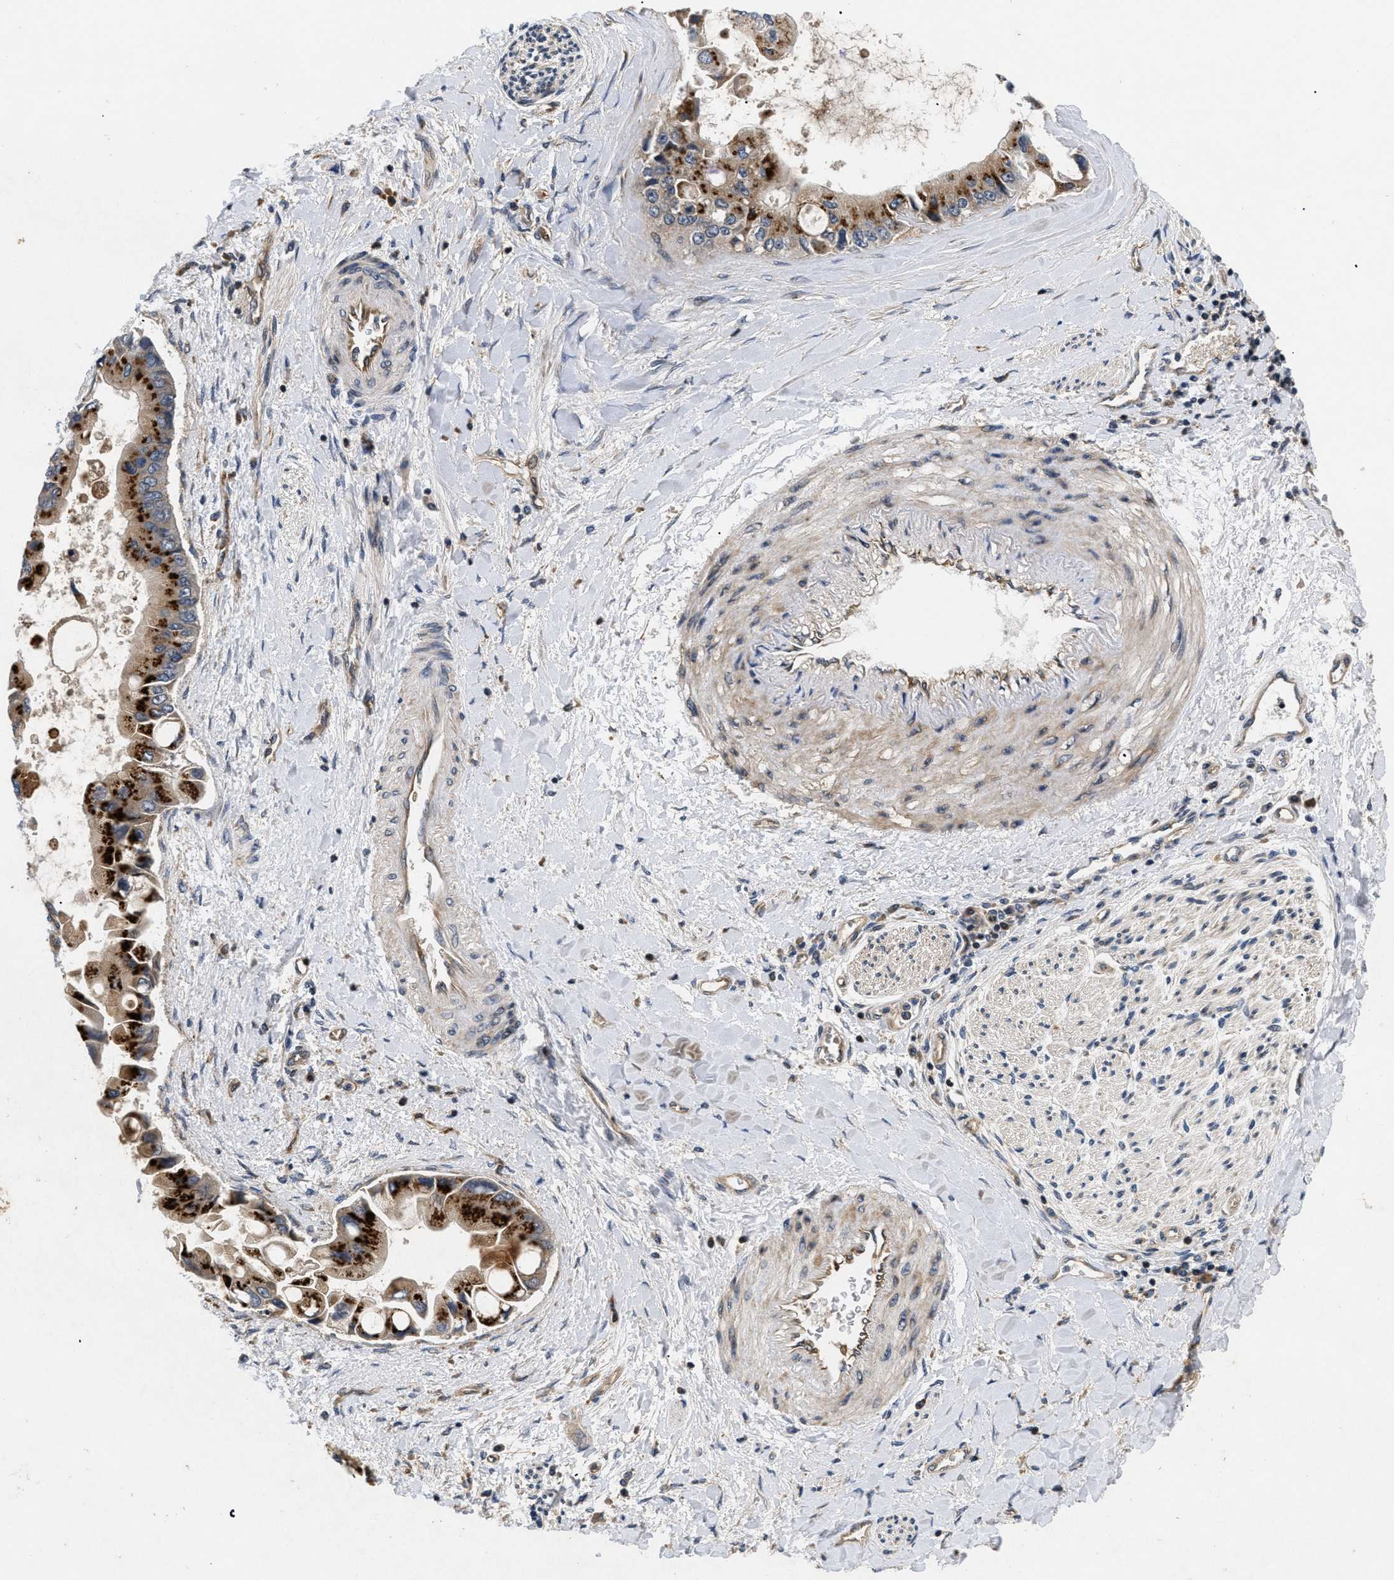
{"staining": {"intensity": "strong", "quantity": ">75%", "location": "cytoplasmic/membranous"}, "tissue": "liver cancer", "cell_type": "Tumor cells", "image_type": "cancer", "snomed": [{"axis": "morphology", "description": "Cholangiocarcinoma"}, {"axis": "topography", "description": "Liver"}], "caption": "Liver cholangiocarcinoma stained with a brown dye shows strong cytoplasmic/membranous positive staining in approximately >75% of tumor cells.", "gene": "HMGCR", "patient": {"sex": "male", "age": 50}}